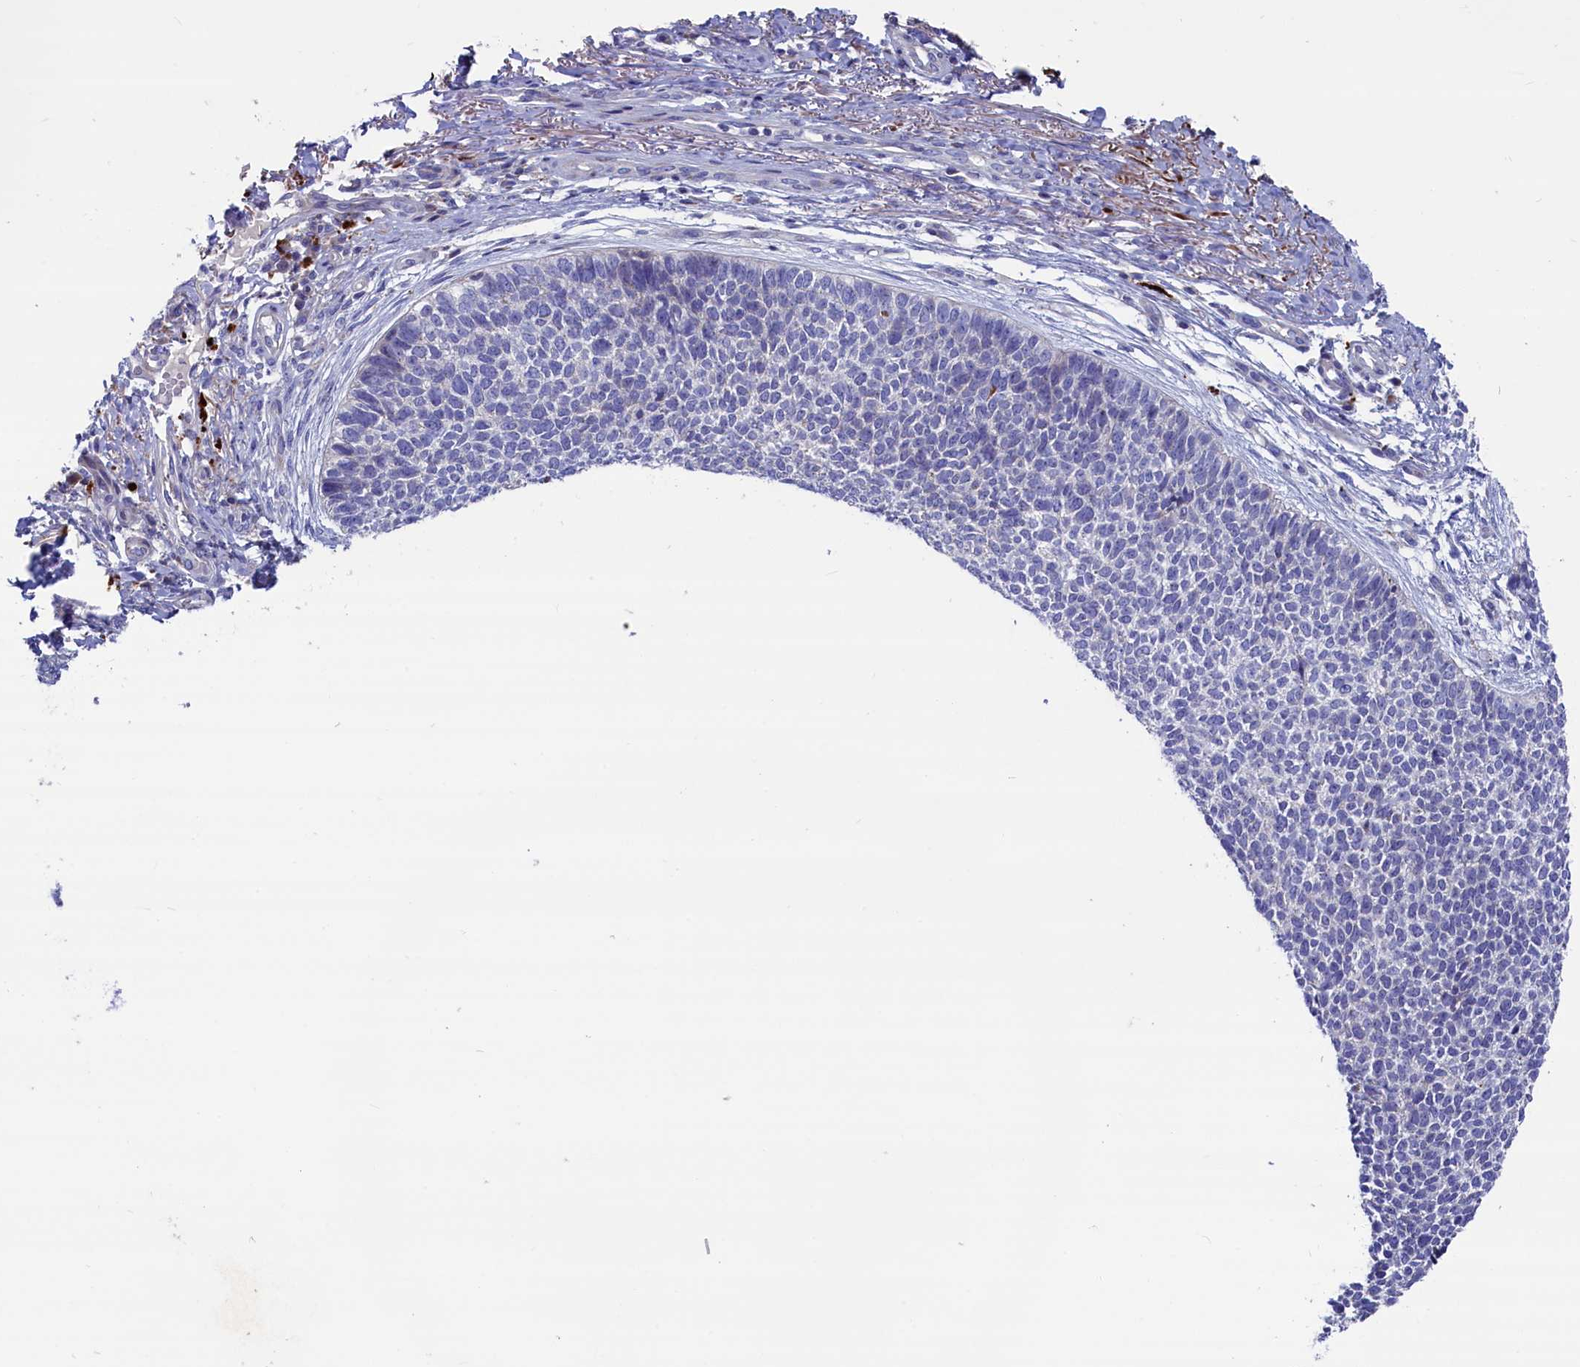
{"staining": {"intensity": "negative", "quantity": "none", "location": "none"}, "tissue": "skin cancer", "cell_type": "Tumor cells", "image_type": "cancer", "snomed": [{"axis": "morphology", "description": "Basal cell carcinoma"}, {"axis": "topography", "description": "Skin"}], "caption": "High magnification brightfield microscopy of basal cell carcinoma (skin) stained with DAB (brown) and counterstained with hematoxylin (blue): tumor cells show no significant positivity.", "gene": "NUDT7", "patient": {"sex": "female", "age": 84}}